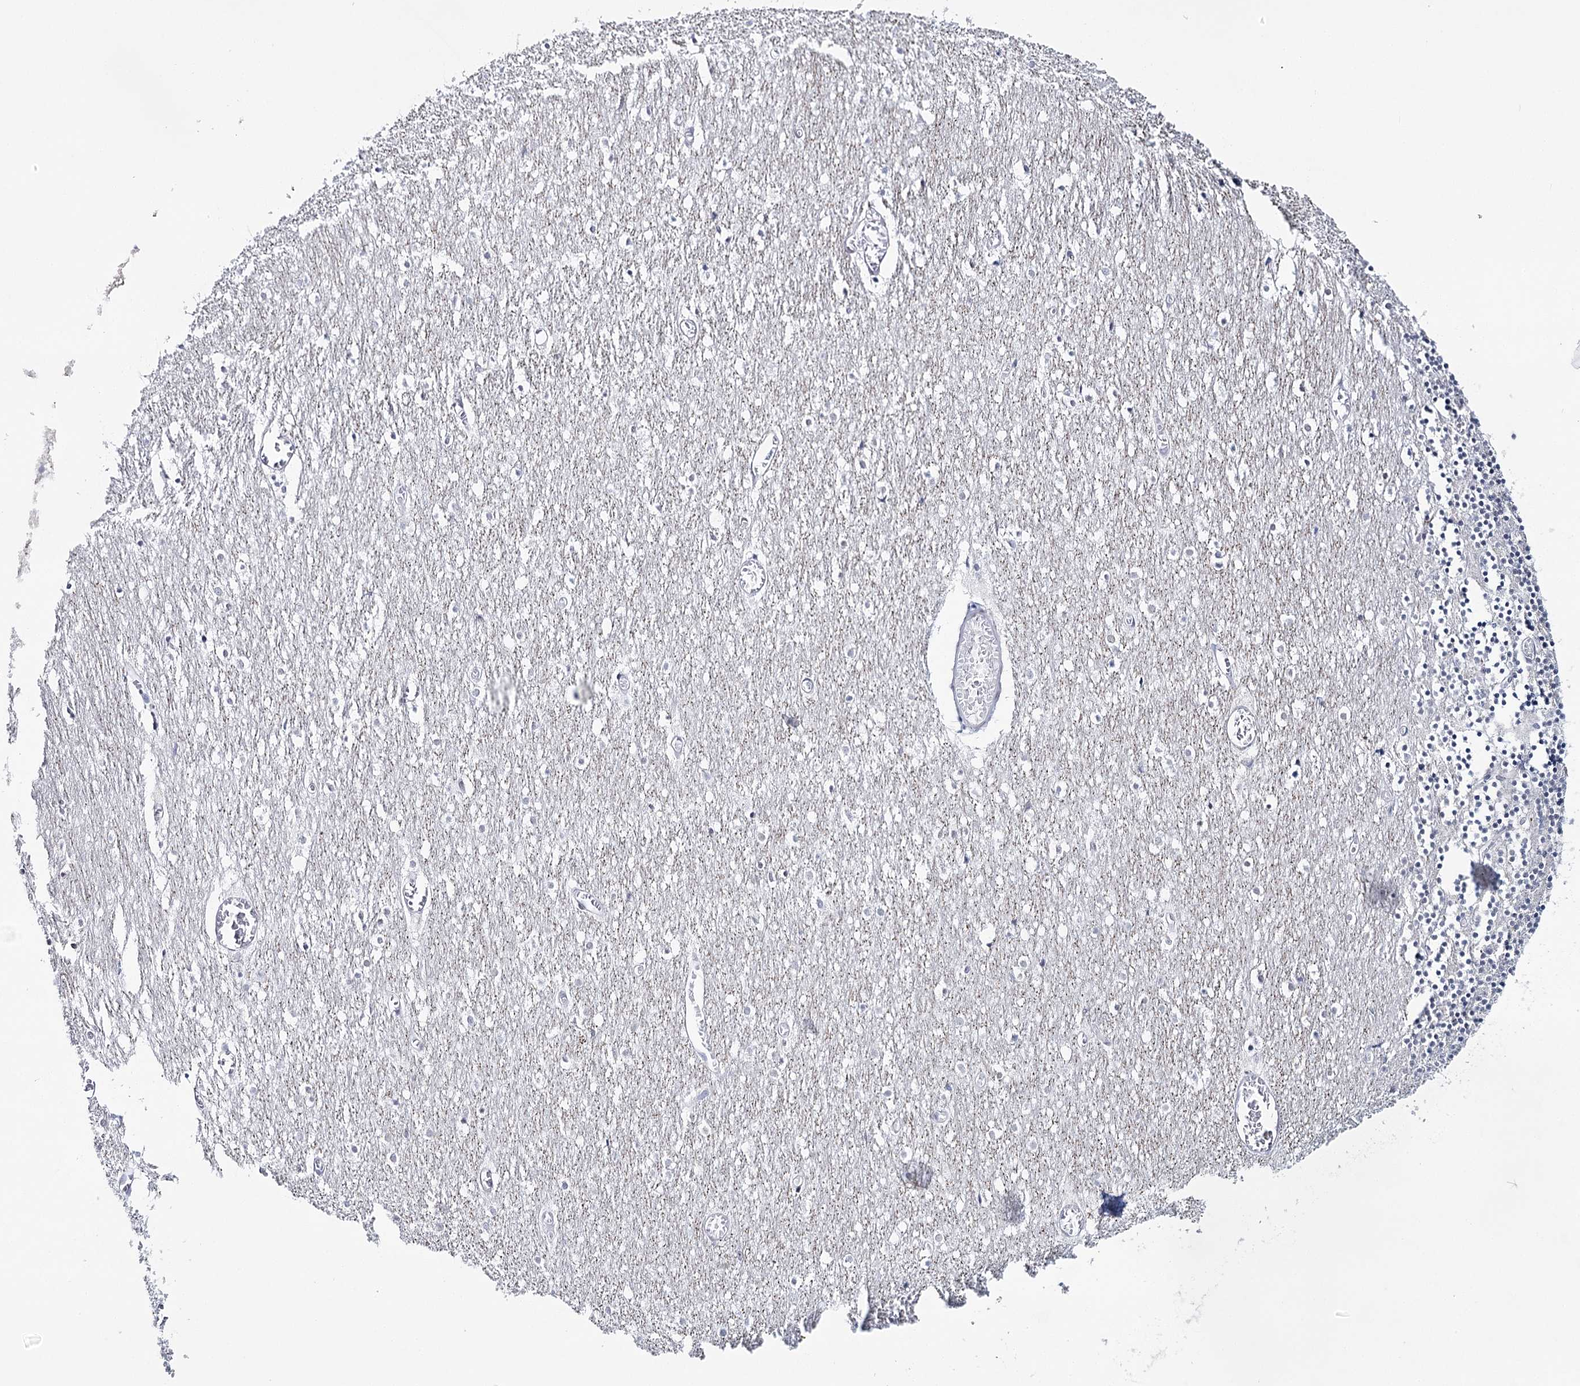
{"staining": {"intensity": "weak", "quantity": "25%-75%", "location": "nuclear"}, "tissue": "cerebellum", "cell_type": "Cells in granular layer", "image_type": "normal", "snomed": [{"axis": "morphology", "description": "Normal tissue, NOS"}, {"axis": "topography", "description": "Cerebellum"}], "caption": "The histopathology image exhibits a brown stain indicating the presence of a protein in the nuclear of cells in granular layer in cerebellum. (DAB IHC, brown staining for protein, blue staining for nuclei).", "gene": "ZC3H8", "patient": {"sex": "female", "age": 28}}